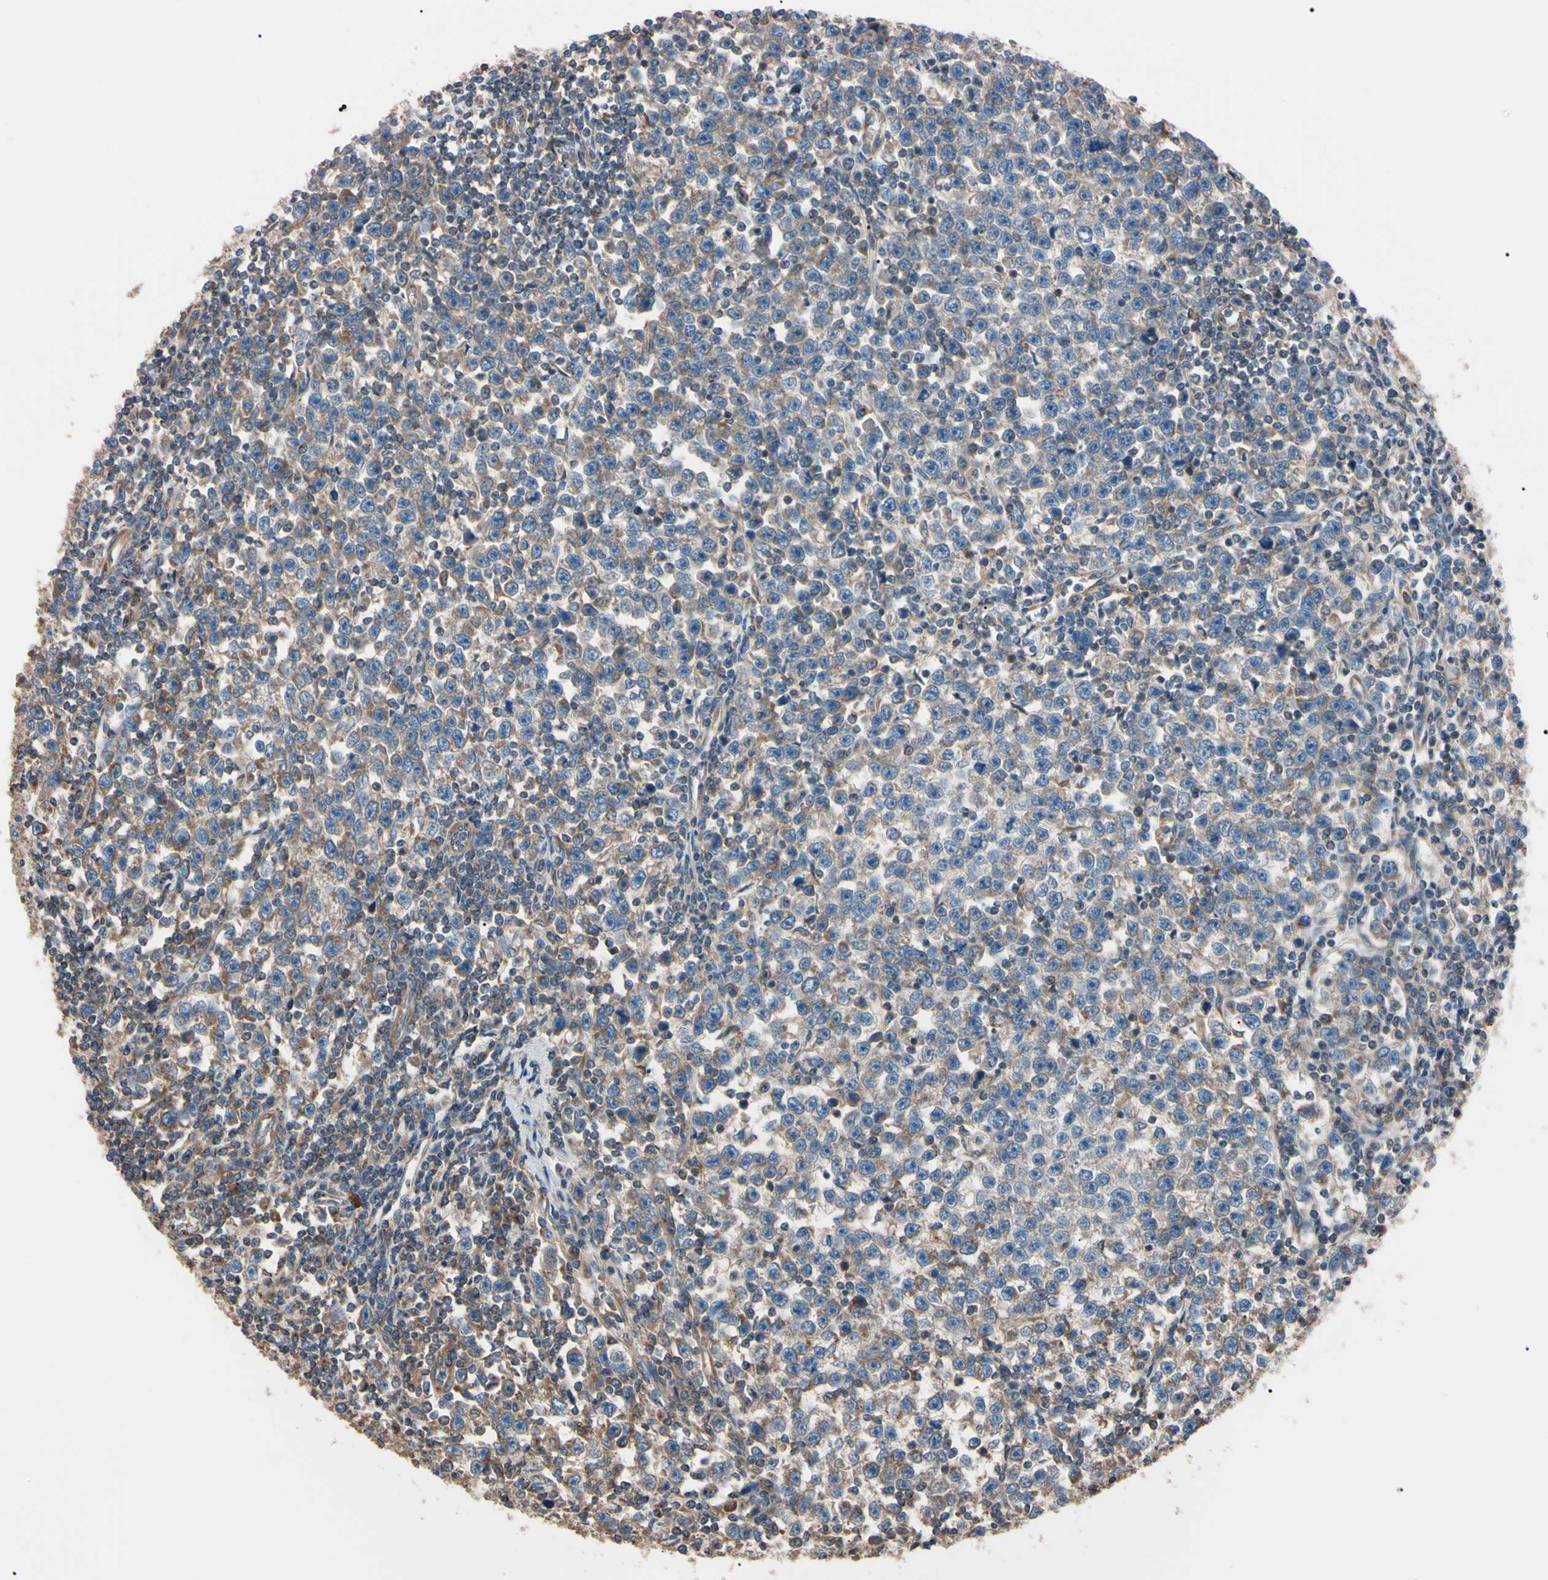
{"staining": {"intensity": "weak", "quantity": ">75%", "location": "cytoplasmic/membranous"}, "tissue": "testis cancer", "cell_type": "Tumor cells", "image_type": "cancer", "snomed": [{"axis": "morphology", "description": "Seminoma, NOS"}, {"axis": "topography", "description": "Testis"}], "caption": "IHC image of neoplastic tissue: human testis seminoma stained using immunohistochemistry (IHC) exhibits low levels of weak protein expression localized specifically in the cytoplasmic/membranous of tumor cells, appearing as a cytoplasmic/membranous brown color.", "gene": "PRKACA", "patient": {"sex": "male", "age": 43}}